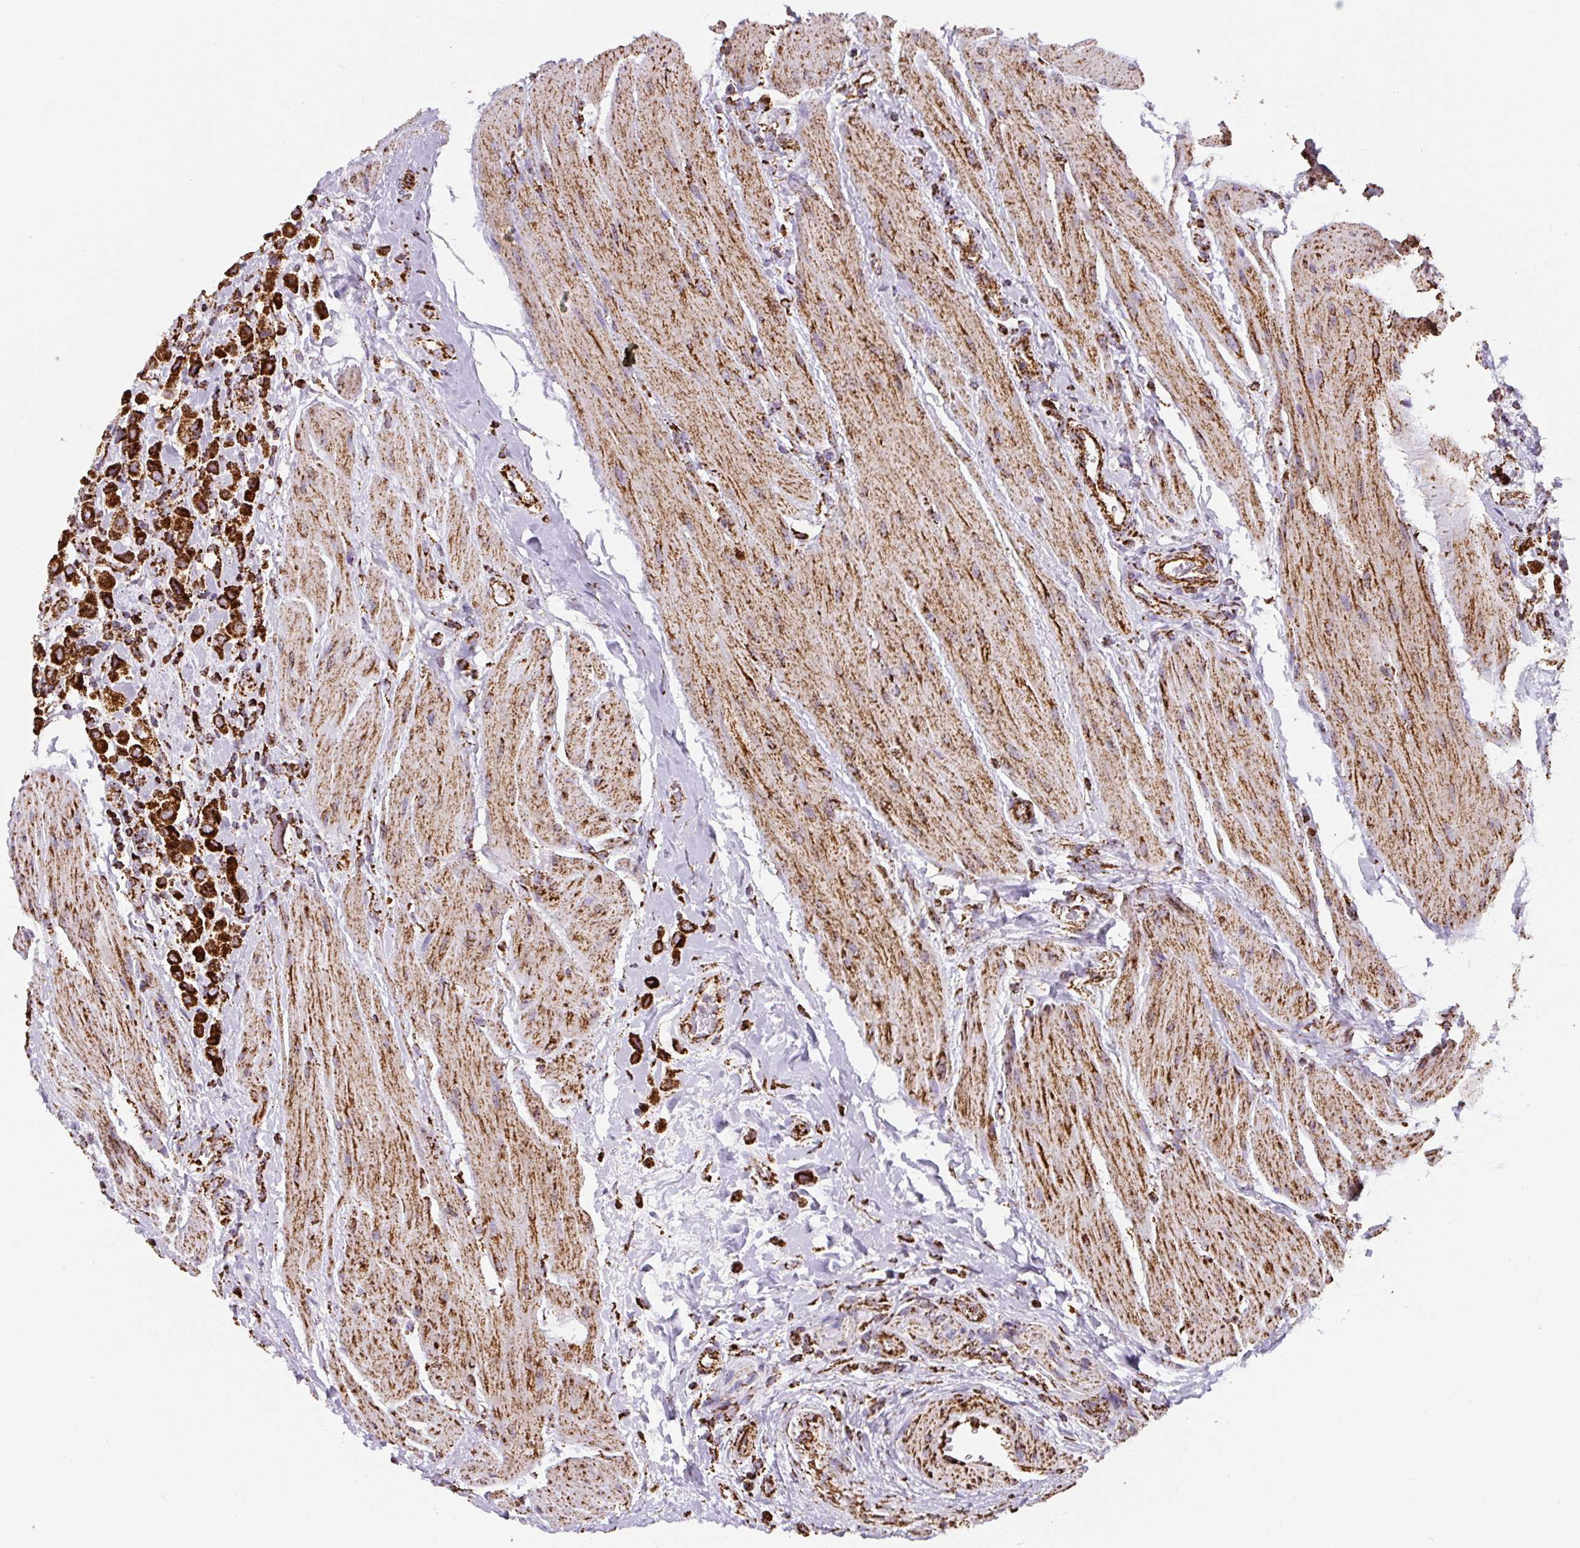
{"staining": {"intensity": "strong", "quantity": ">75%", "location": "cytoplasmic/membranous"}, "tissue": "urothelial cancer", "cell_type": "Tumor cells", "image_type": "cancer", "snomed": [{"axis": "morphology", "description": "Urothelial carcinoma, High grade"}, {"axis": "topography", "description": "Urinary bladder"}], "caption": "Approximately >75% of tumor cells in high-grade urothelial carcinoma demonstrate strong cytoplasmic/membranous protein expression as visualized by brown immunohistochemical staining.", "gene": "ATP5F1A", "patient": {"sex": "male", "age": 50}}